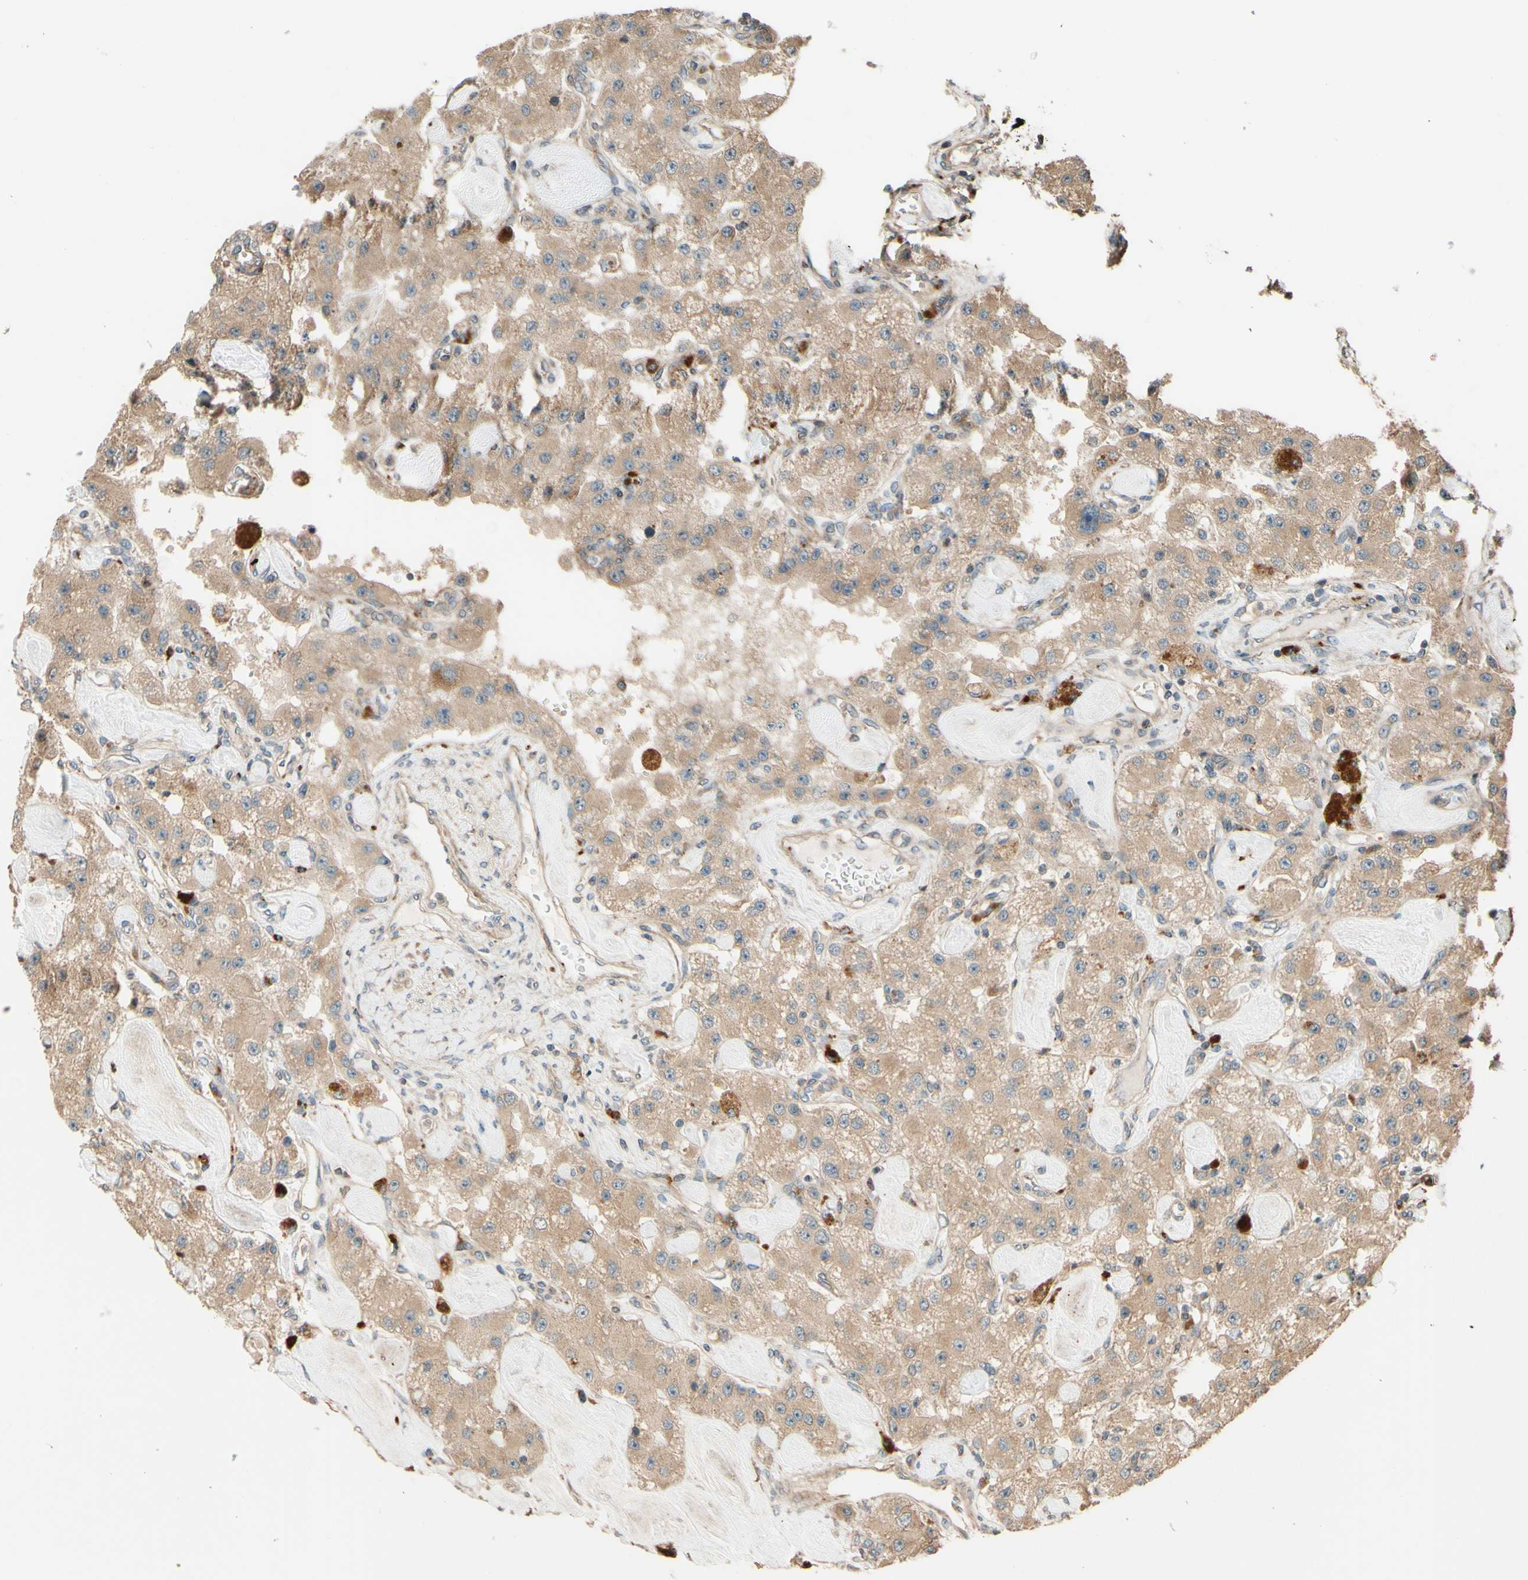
{"staining": {"intensity": "weak", "quantity": ">75%", "location": "cytoplasmic/membranous"}, "tissue": "carcinoid", "cell_type": "Tumor cells", "image_type": "cancer", "snomed": [{"axis": "morphology", "description": "Carcinoid, malignant, NOS"}, {"axis": "topography", "description": "Pancreas"}], "caption": "Immunohistochemical staining of carcinoid shows low levels of weak cytoplasmic/membranous protein staining in approximately >75% of tumor cells. Using DAB (brown) and hematoxylin (blue) stains, captured at high magnification using brightfield microscopy.", "gene": "RNF19A", "patient": {"sex": "male", "age": 41}}